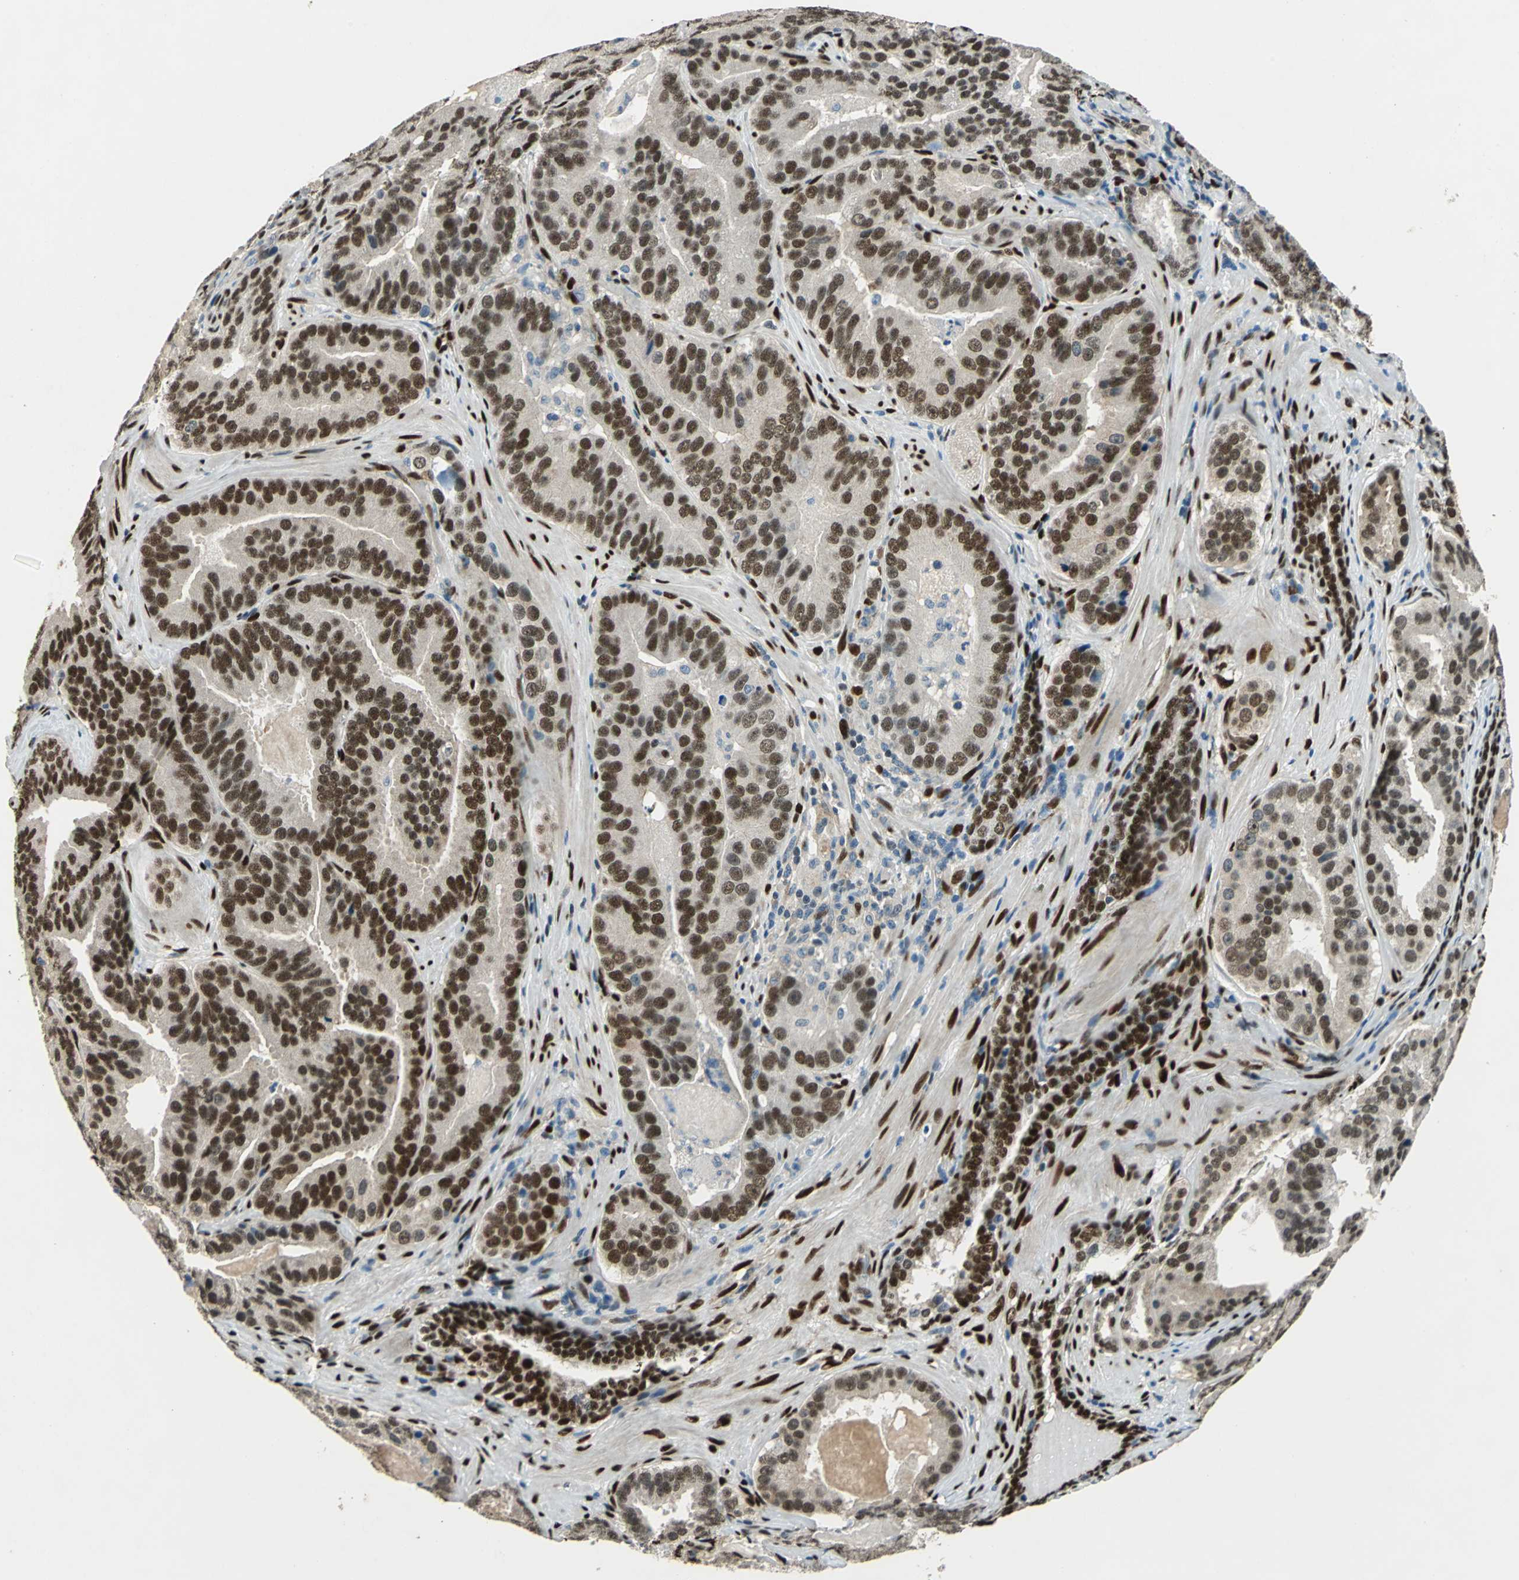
{"staining": {"intensity": "strong", "quantity": ">75%", "location": "cytoplasmic/membranous,nuclear"}, "tissue": "prostate cancer", "cell_type": "Tumor cells", "image_type": "cancer", "snomed": [{"axis": "morphology", "description": "Adenocarcinoma, Low grade"}, {"axis": "topography", "description": "Prostate"}], "caption": "Protein staining shows strong cytoplasmic/membranous and nuclear expression in about >75% of tumor cells in prostate low-grade adenocarcinoma. (Brightfield microscopy of DAB IHC at high magnification).", "gene": "NFIA", "patient": {"sex": "male", "age": 59}}